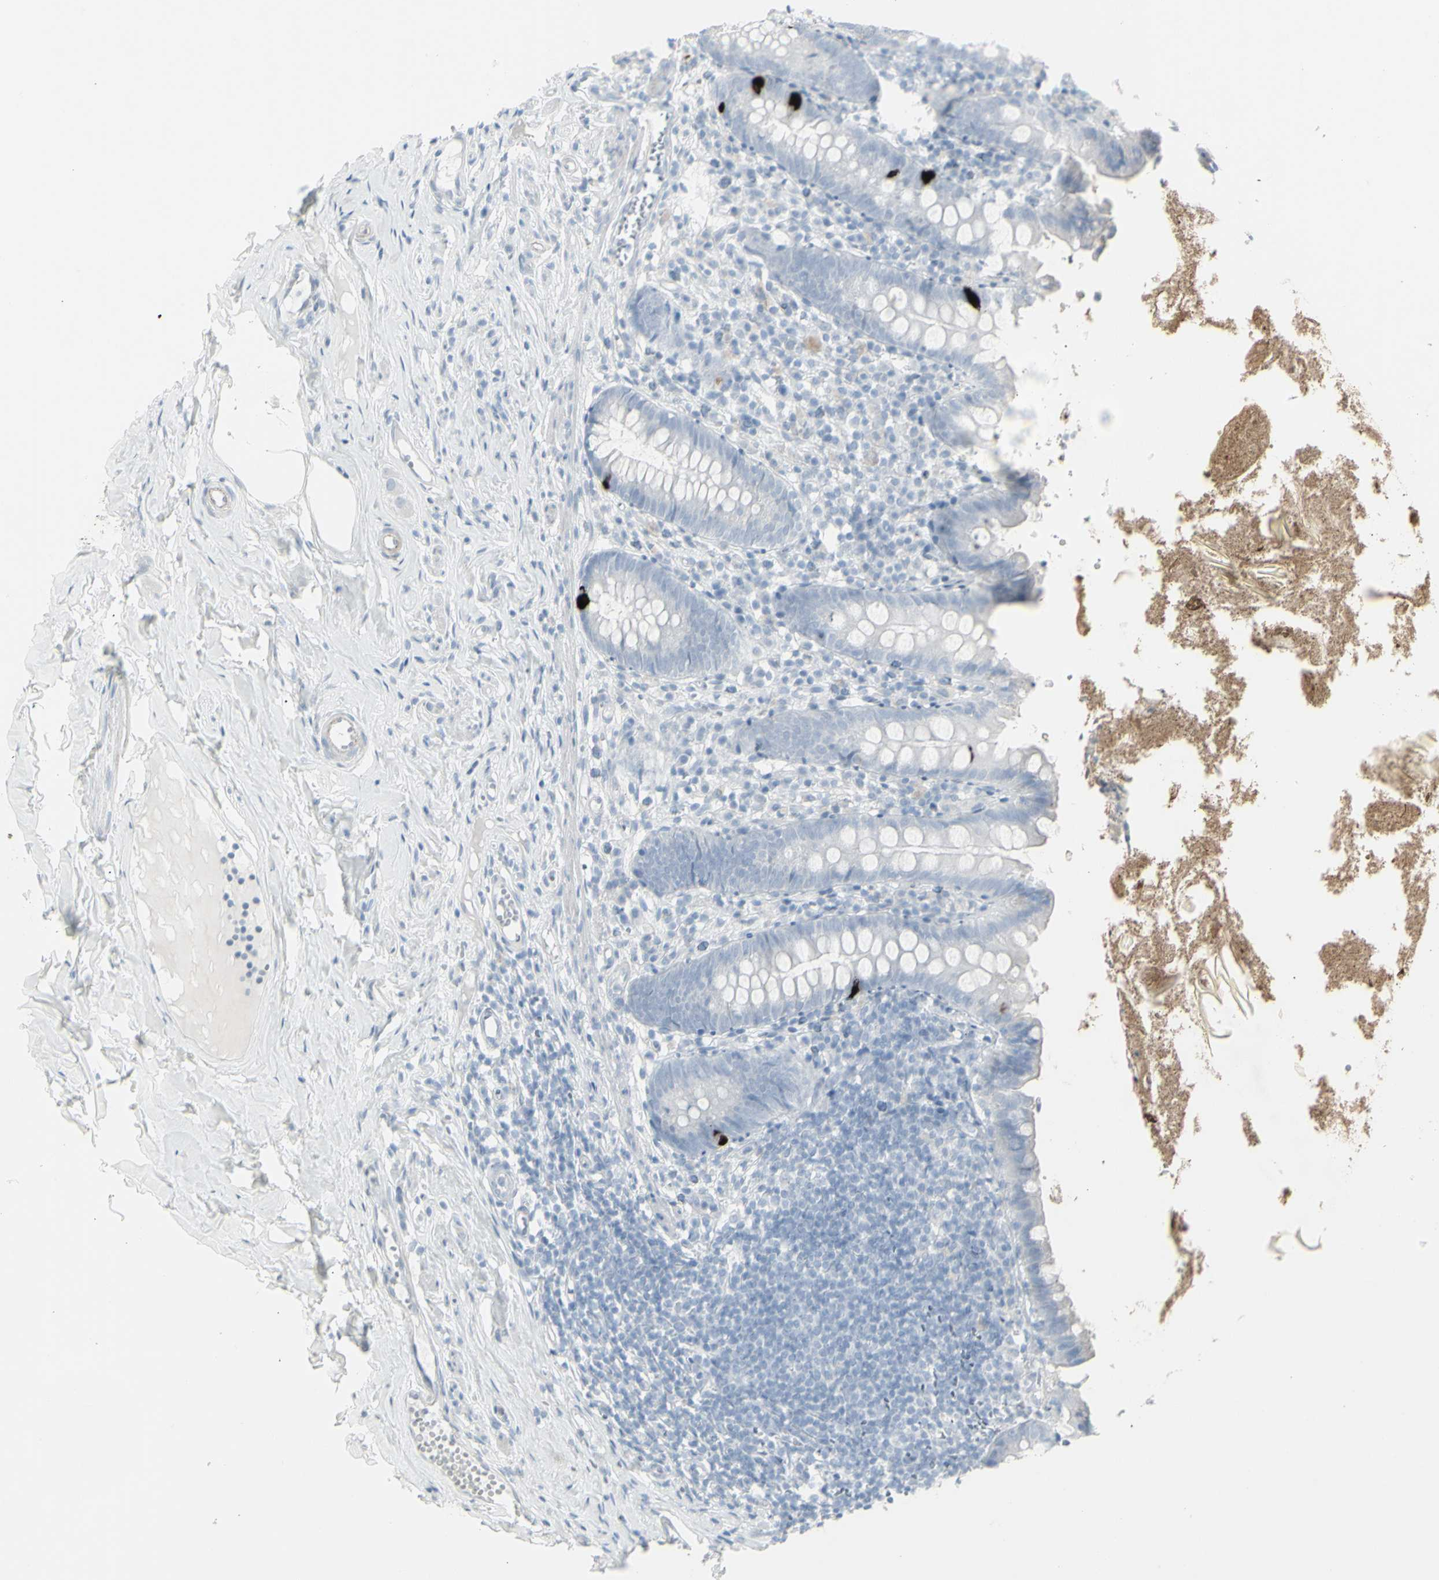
{"staining": {"intensity": "strong", "quantity": "<25%", "location": "cytoplasmic/membranous"}, "tissue": "appendix", "cell_type": "Glandular cells", "image_type": "normal", "snomed": [{"axis": "morphology", "description": "Normal tissue, NOS"}, {"axis": "topography", "description": "Appendix"}], "caption": "Immunohistochemical staining of normal appendix shows <25% levels of strong cytoplasmic/membranous protein expression in about <25% of glandular cells.", "gene": "YBX2", "patient": {"sex": "male", "age": 52}}